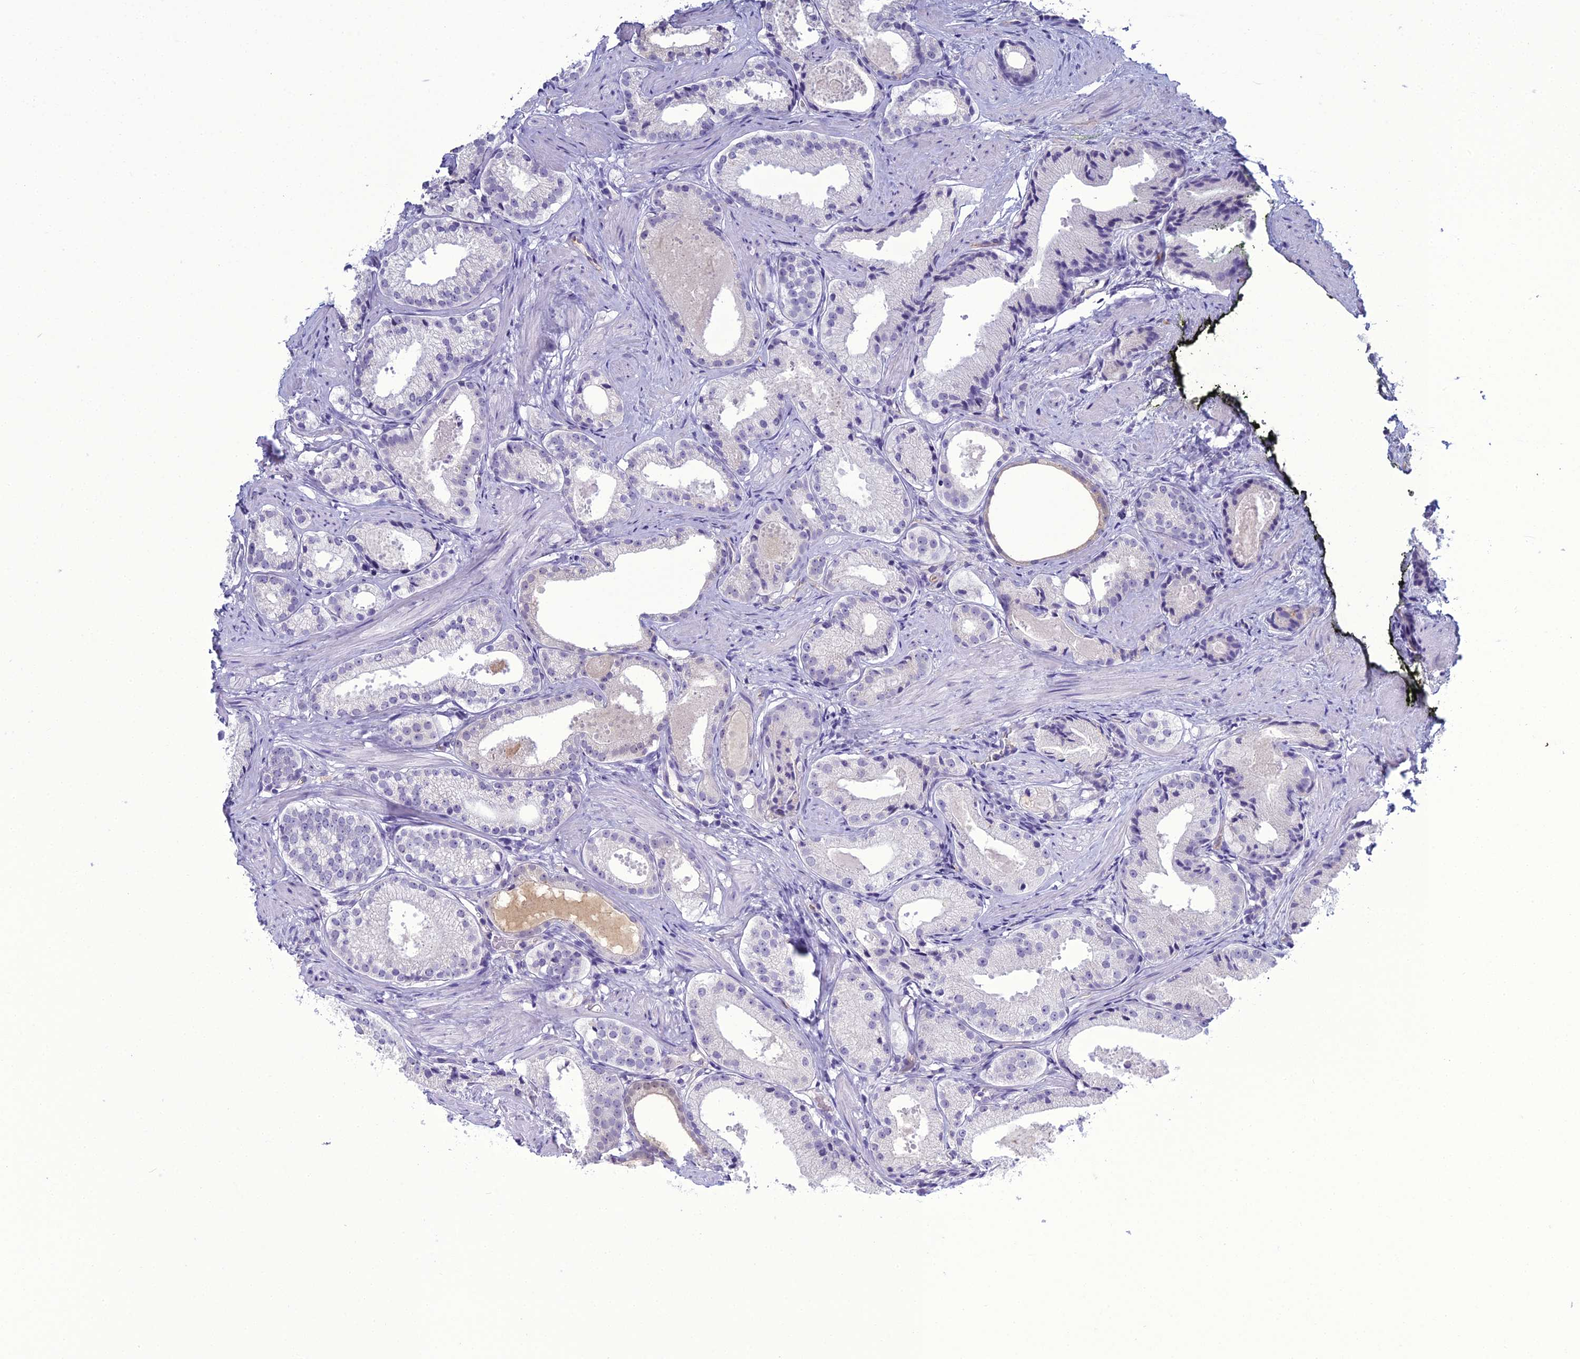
{"staining": {"intensity": "negative", "quantity": "none", "location": "none"}, "tissue": "prostate cancer", "cell_type": "Tumor cells", "image_type": "cancer", "snomed": [{"axis": "morphology", "description": "Adenocarcinoma, Low grade"}, {"axis": "topography", "description": "Prostate"}], "caption": "This is an IHC photomicrograph of human prostate cancer. There is no expression in tumor cells.", "gene": "ACE", "patient": {"sex": "male", "age": 57}}